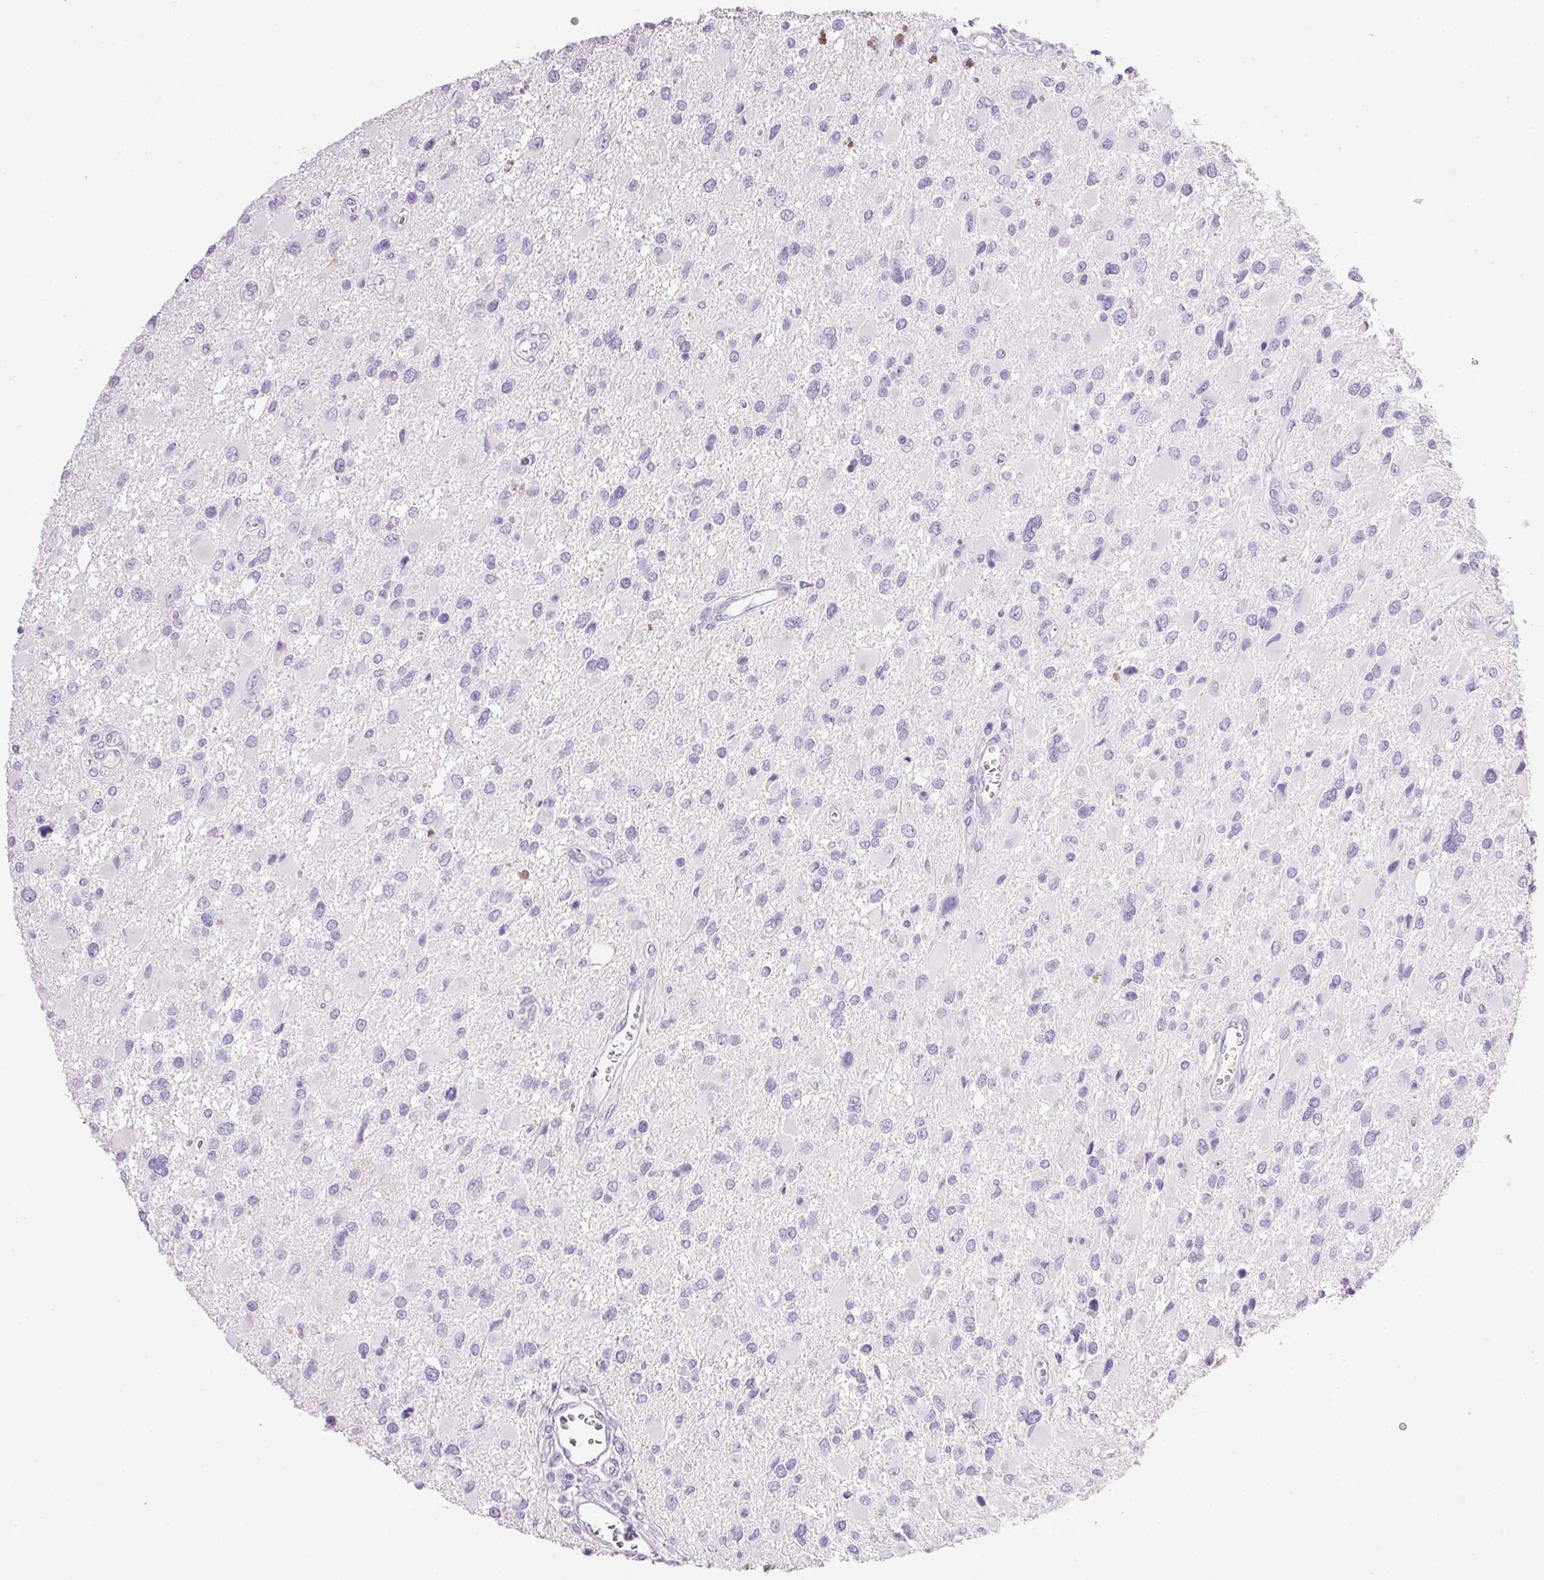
{"staining": {"intensity": "negative", "quantity": "none", "location": "none"}, "tissue": "glioma", "cell_type": "Tumor cells", "image_type": "cancer", "snomed": [{"axis": "morphology", "description": "Glioma, malignant, High grade"}, {"axis": "topography", "description": "Brain"}], "caption": "Immunohistochemistry (IHC) image of human malignant high-grade glioma stained for a protein (brown), which shows no expression in tumor cells.", "gene": "BSND", "patient": {"sex": "male", "age": 53}}